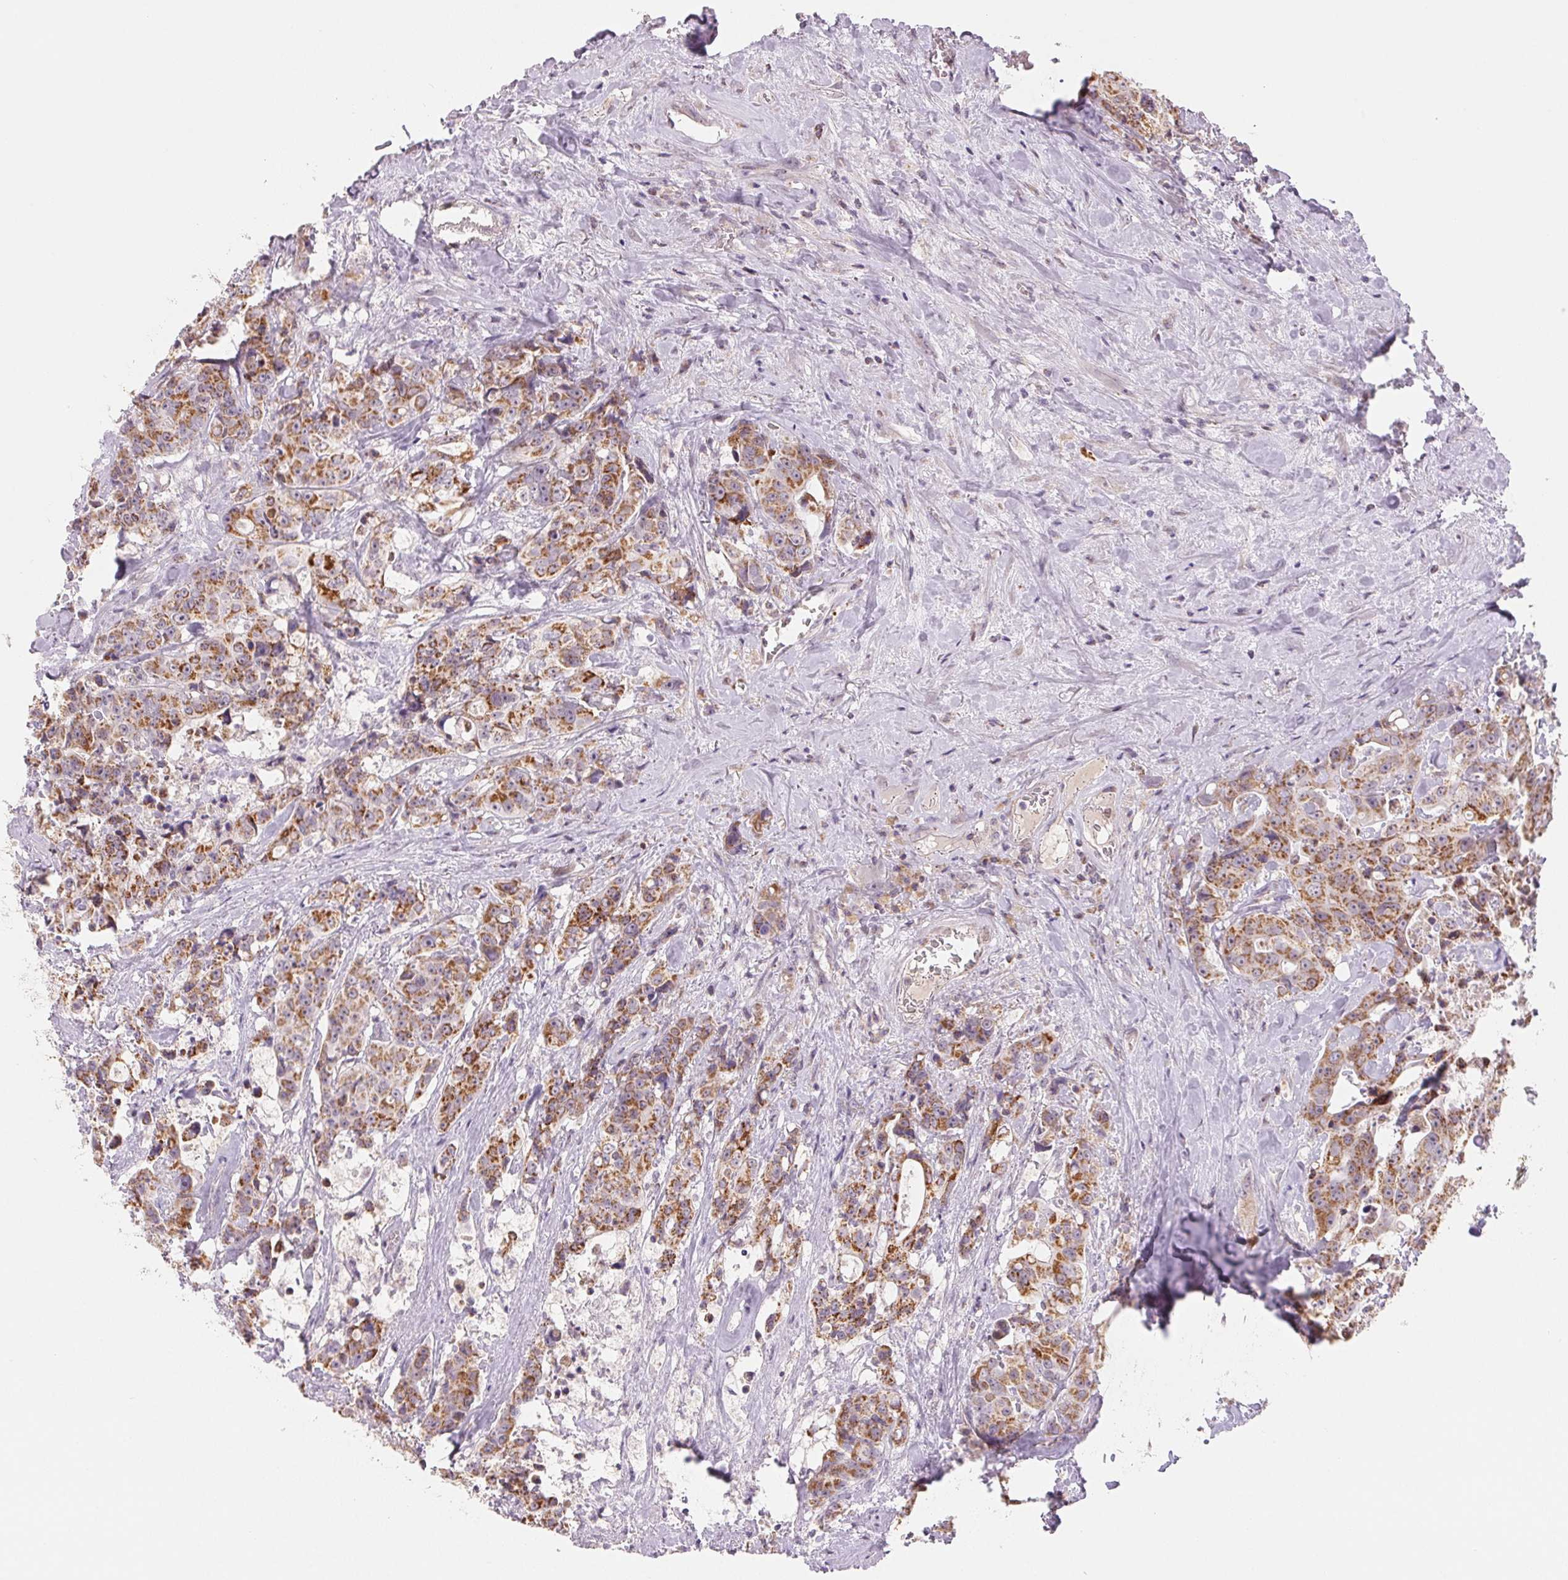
{"staining": {"intensity": "moderate", "quantity": ">75%", "location": "cytoplasmic/membranous"}, "tissue": "colorectal cancer", "cell_type": "Tumor cells", "image_type": "cancer", "snomed": [{"axis": "morphology", "description": "Adenocarcinoma, NOS"}, {"axis": "topography", "description": "Rectum"}], "caption": "Protein expression by immunohistochemistry shows moderate cytoplasmic/membranous expression in about >75% of tumor cells in colorectal cancer (adenocarcinoma).", "gene": "HINT2", "patient": {"sex": "female", "age": 62}}